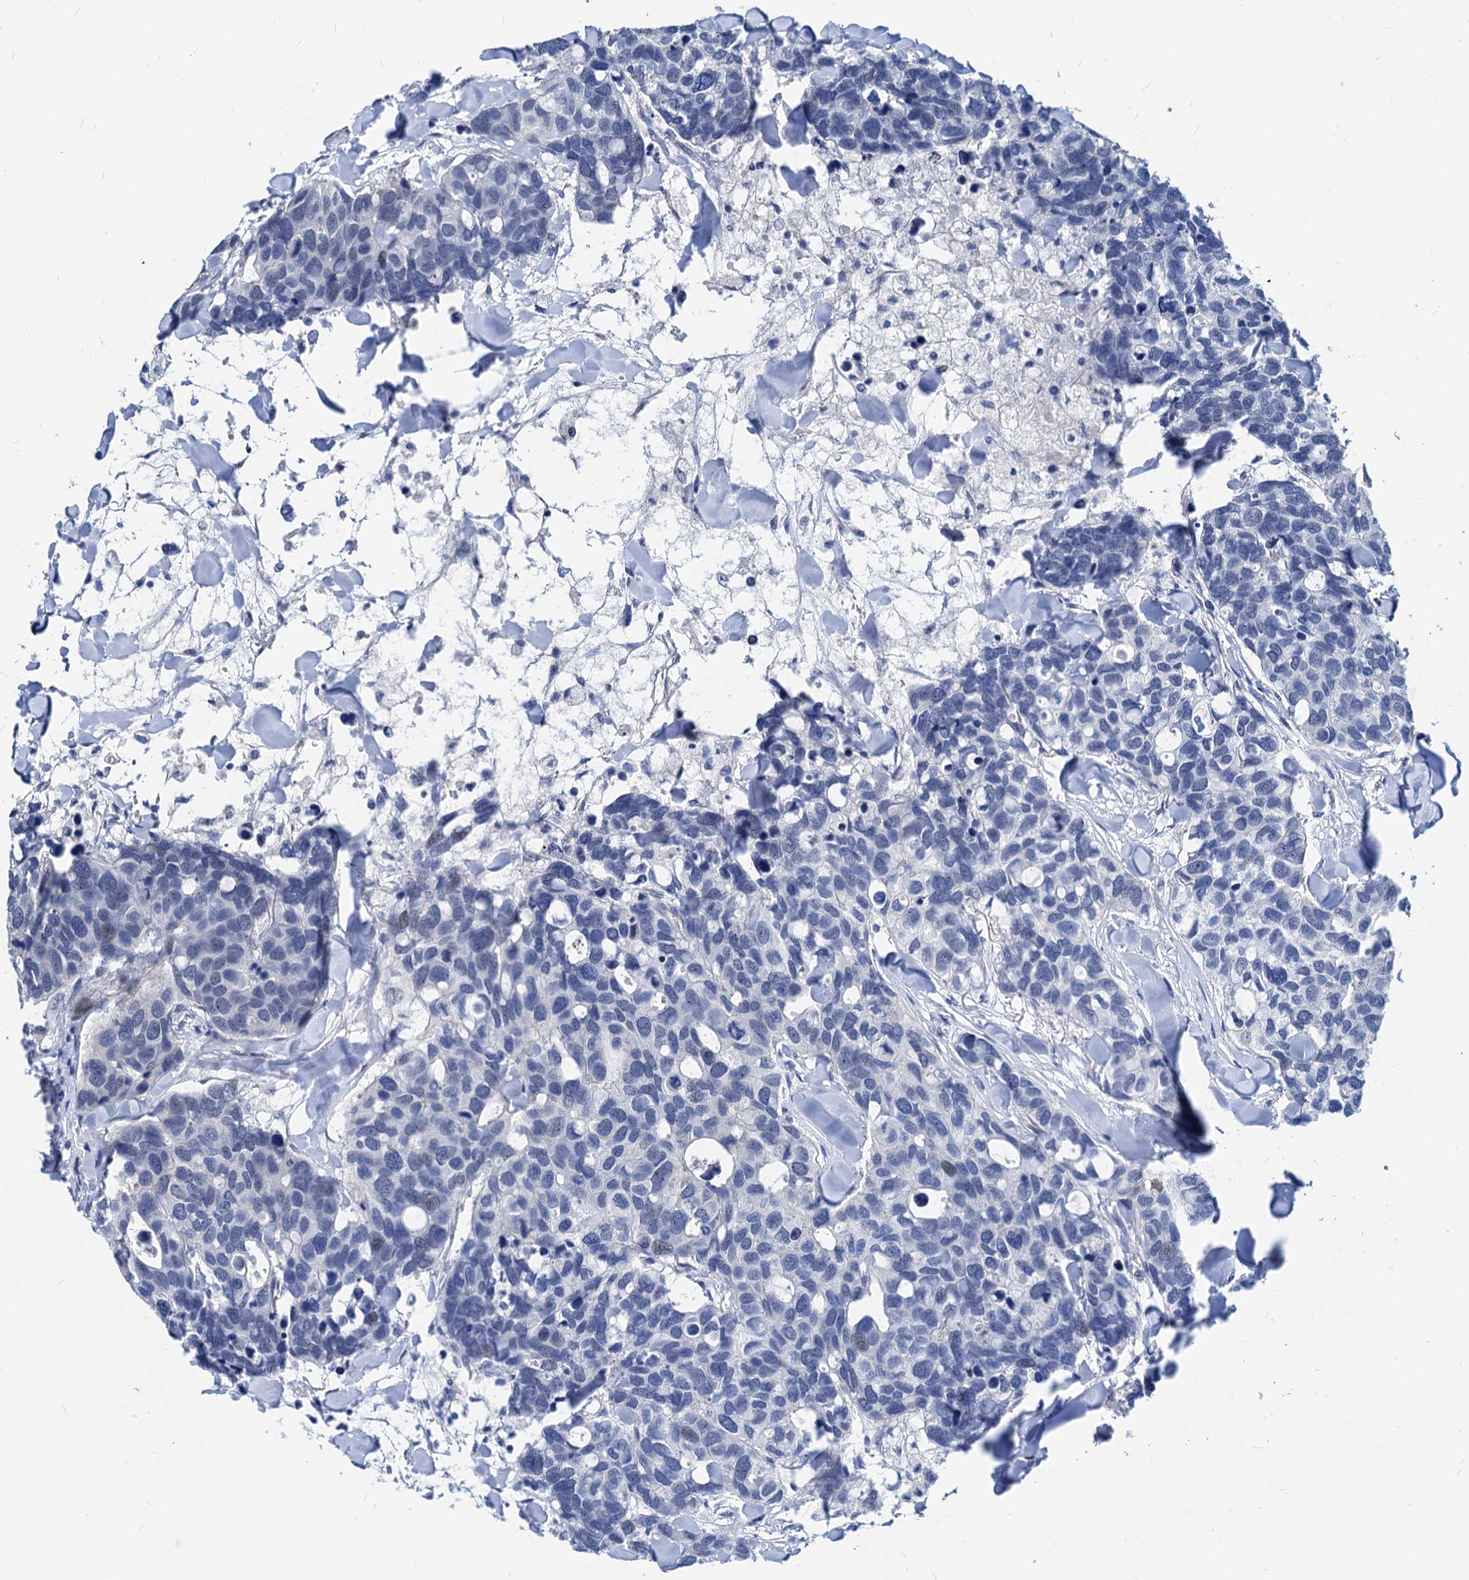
{"staining": {"intensity": "negative", "quantity": "none", "location": "none"}, "tissue": "breast cancer", "cell_type": "Tumor cells", "image_type": "cancer", "snomed": [{"axis": "morphology", "description": "Duct carcinoma"}, {"axis": "topography", "description": "Breast"}], "caption": "The micrograph reveals no staining of tumor cells in breast cancer (intraductal carcinoma).", "gene": "HSF2", "patient": {"sex": "female", "age": 83}}